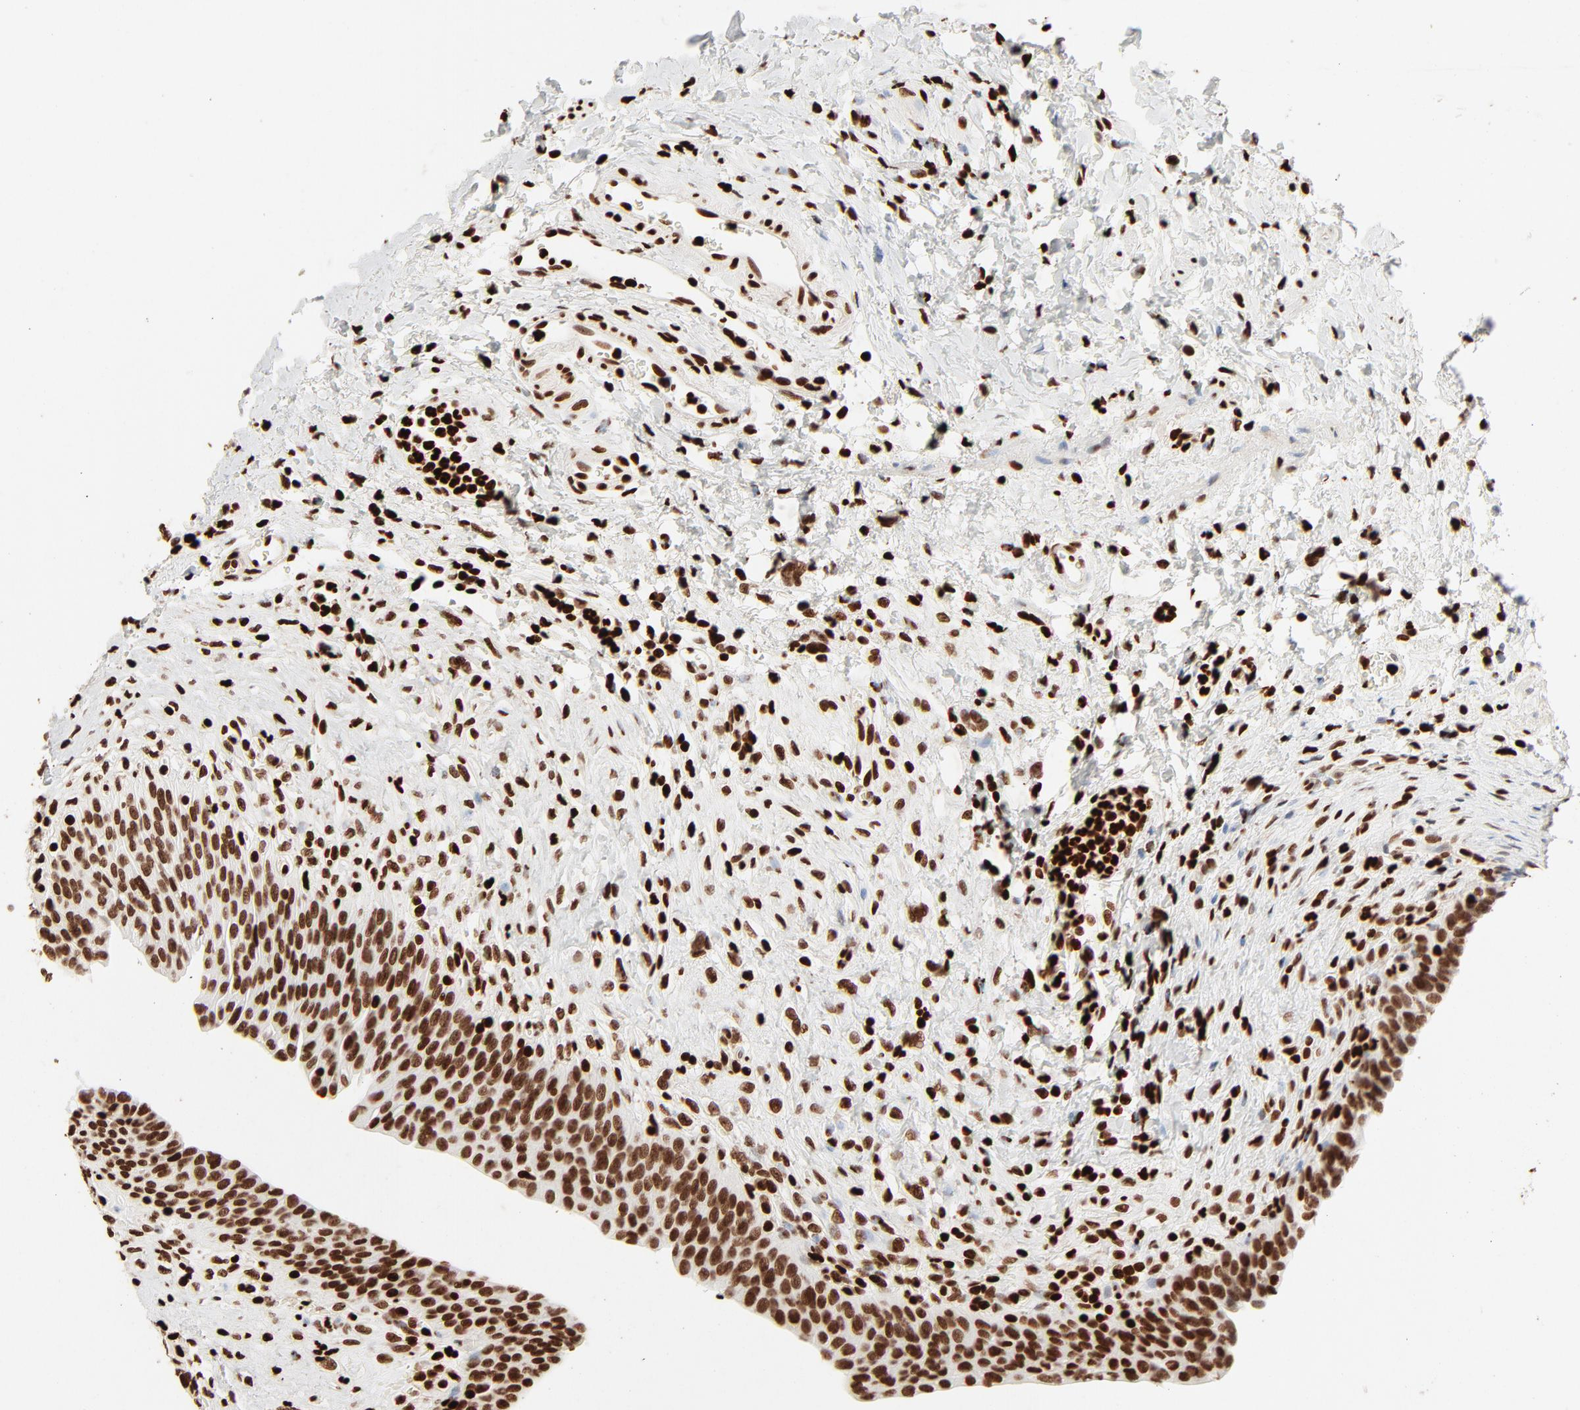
{"staining": {"intensity": "strong", "quantity": ">75%", "location": "nuclear"}, "tissue": "urinary bladder", "cell_type": "Urothelial cells", "image_type": "normal", "snomed": [{"axis": "morphology", "description": "Normal tissue, NOS"}, {"axis": "morphology", "description": "Dysplasia, NOS"}, {"axis": "topography", "description": "Urinary bladder"}], "caption": "This image displays benign urinary bladder stained with IHC to label a protein in brown. The nuclear of urothelial cells show strong positivity for the protein. Nuclei are counter-stained blue.", "gene": "HMGB1", "patient": {"sex": "male", "age": 35}}